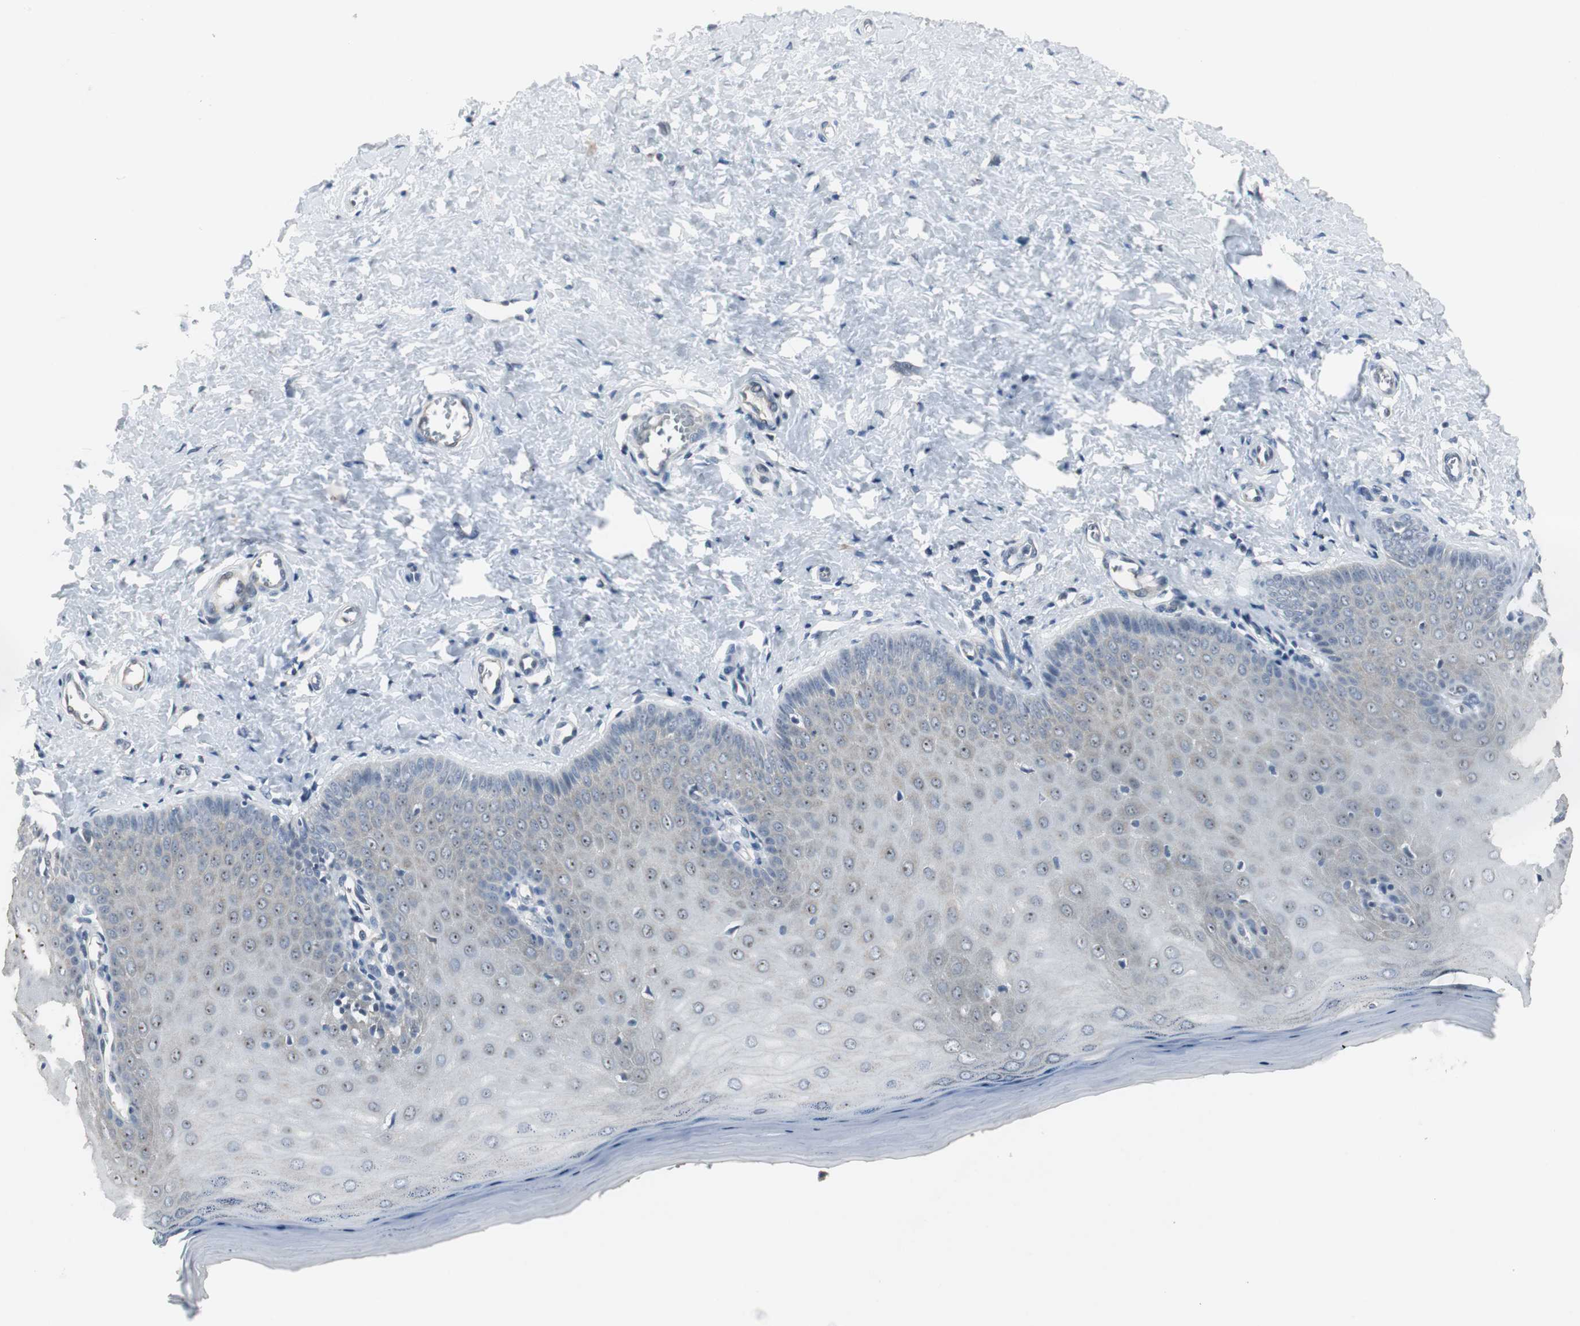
{"staining": {"intensity": "weak", "quantity": "<25%", "location": "cytoplasmic/membranous"}, "tissue": "cervix", "cell_type": "Glandular cells", "image_type": "normal", "snomed": [{"axis": "morphology", "description": "Normal tissue, NOS"}, {"axis": "topography", "description": "Cervix"}], "caption": "Immunohistochemistry image of unremarkable cervix: human cervix stained with DAB displays no significant protein positivity in glandular cells.", "gene": "CCT5", "patient": {"sex": "female", "age": 55}}